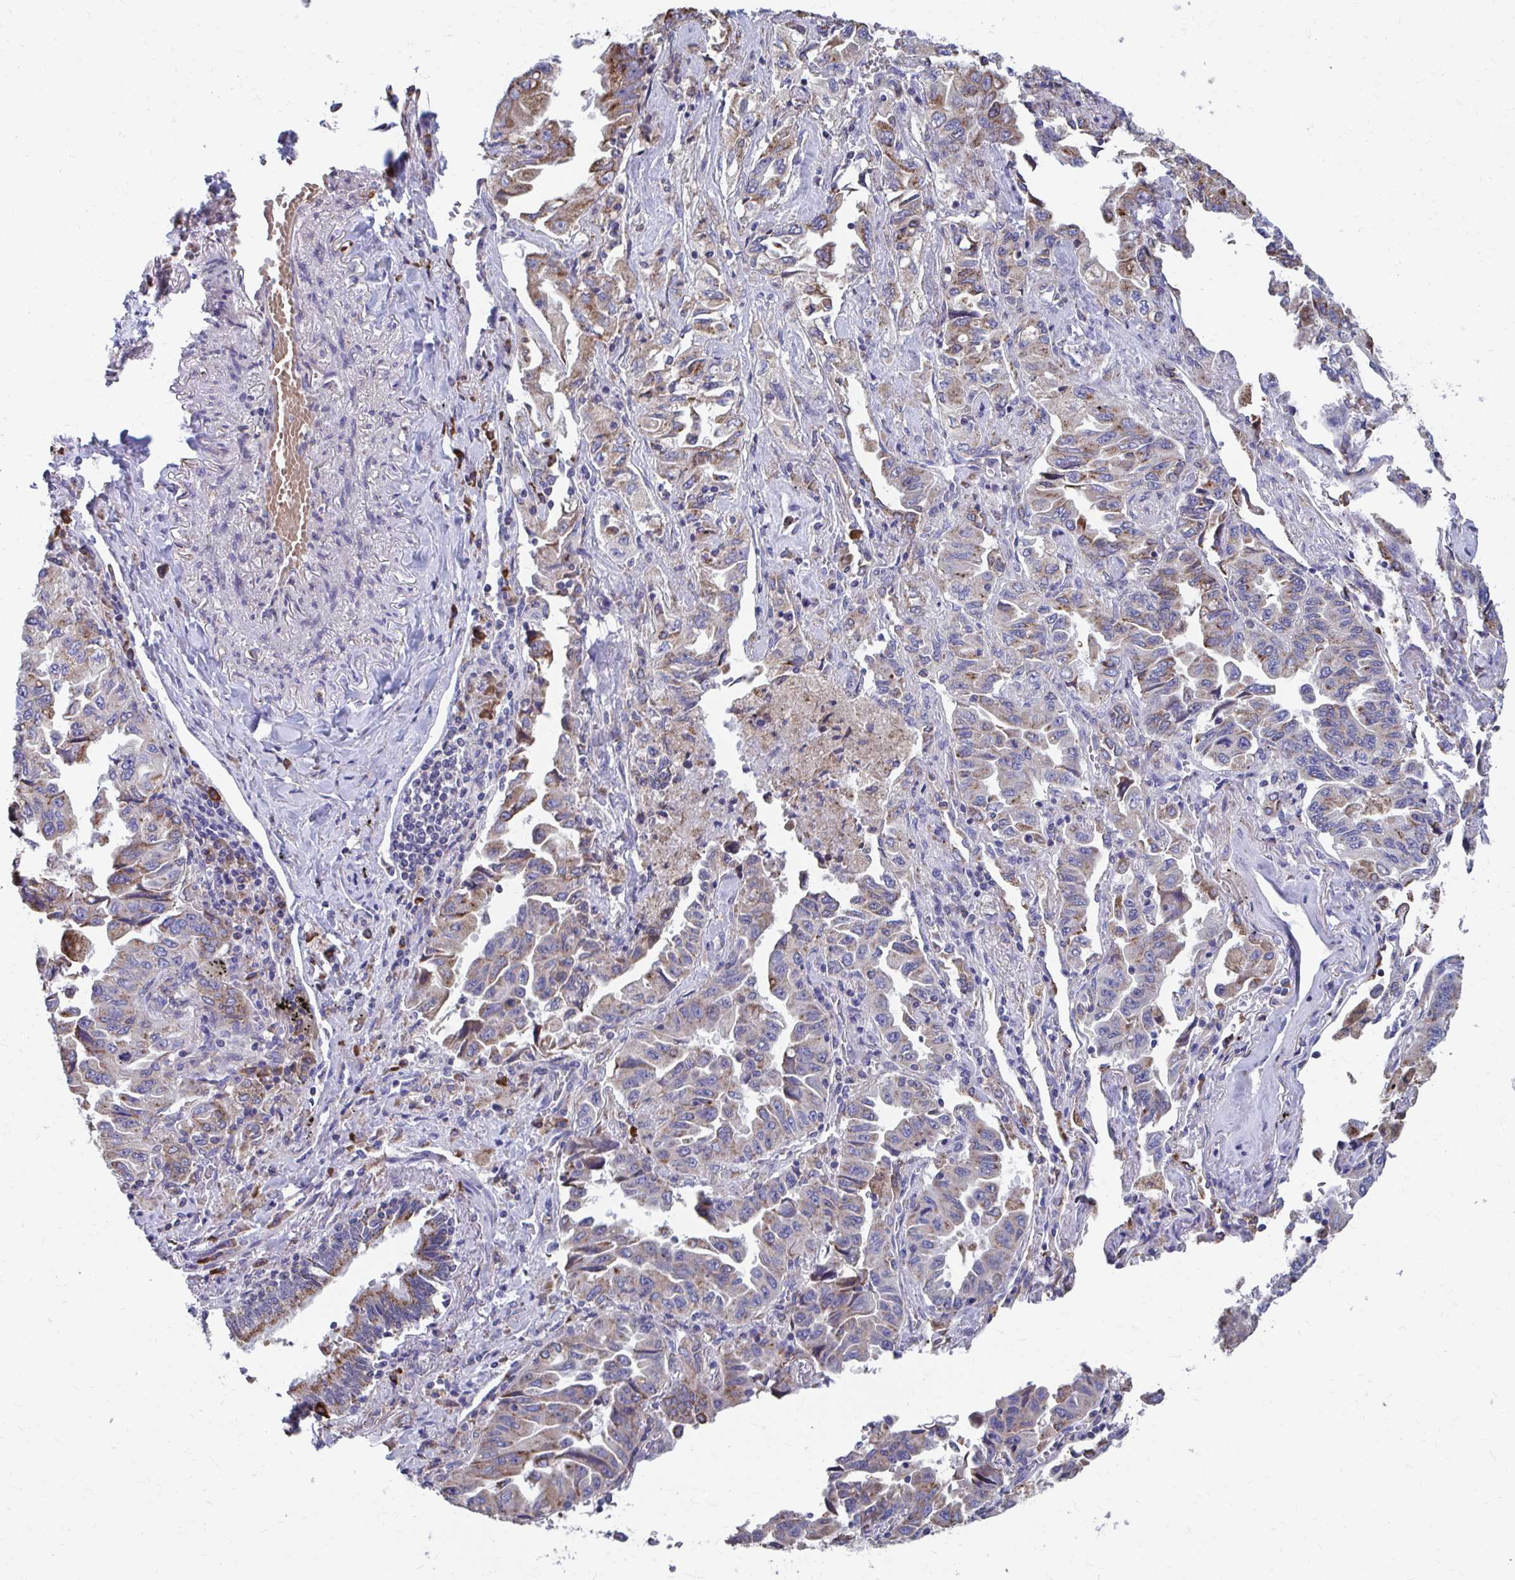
{"staining": {"intensity": "weak", "quantity": "25%-75%", "location": "cytoplasmic/membranous"}, "tissue": "lung cancer", "cell_type": "Tumor cells", "image_type": "cancer", "snomed": [{"axis": "morphology", "description": "Adenocarcinoma, NOS"}, {"axis": "topography", "description": "Lung"}], "caption": "Protein staining of adenocarcinoma (lung) tissue demonstrates weak cytoplasmic/membranous staining in about 25%-75% of tumor cells.", "gene": "FKBP2", "patient": {"sex": "female", "age": 51}}